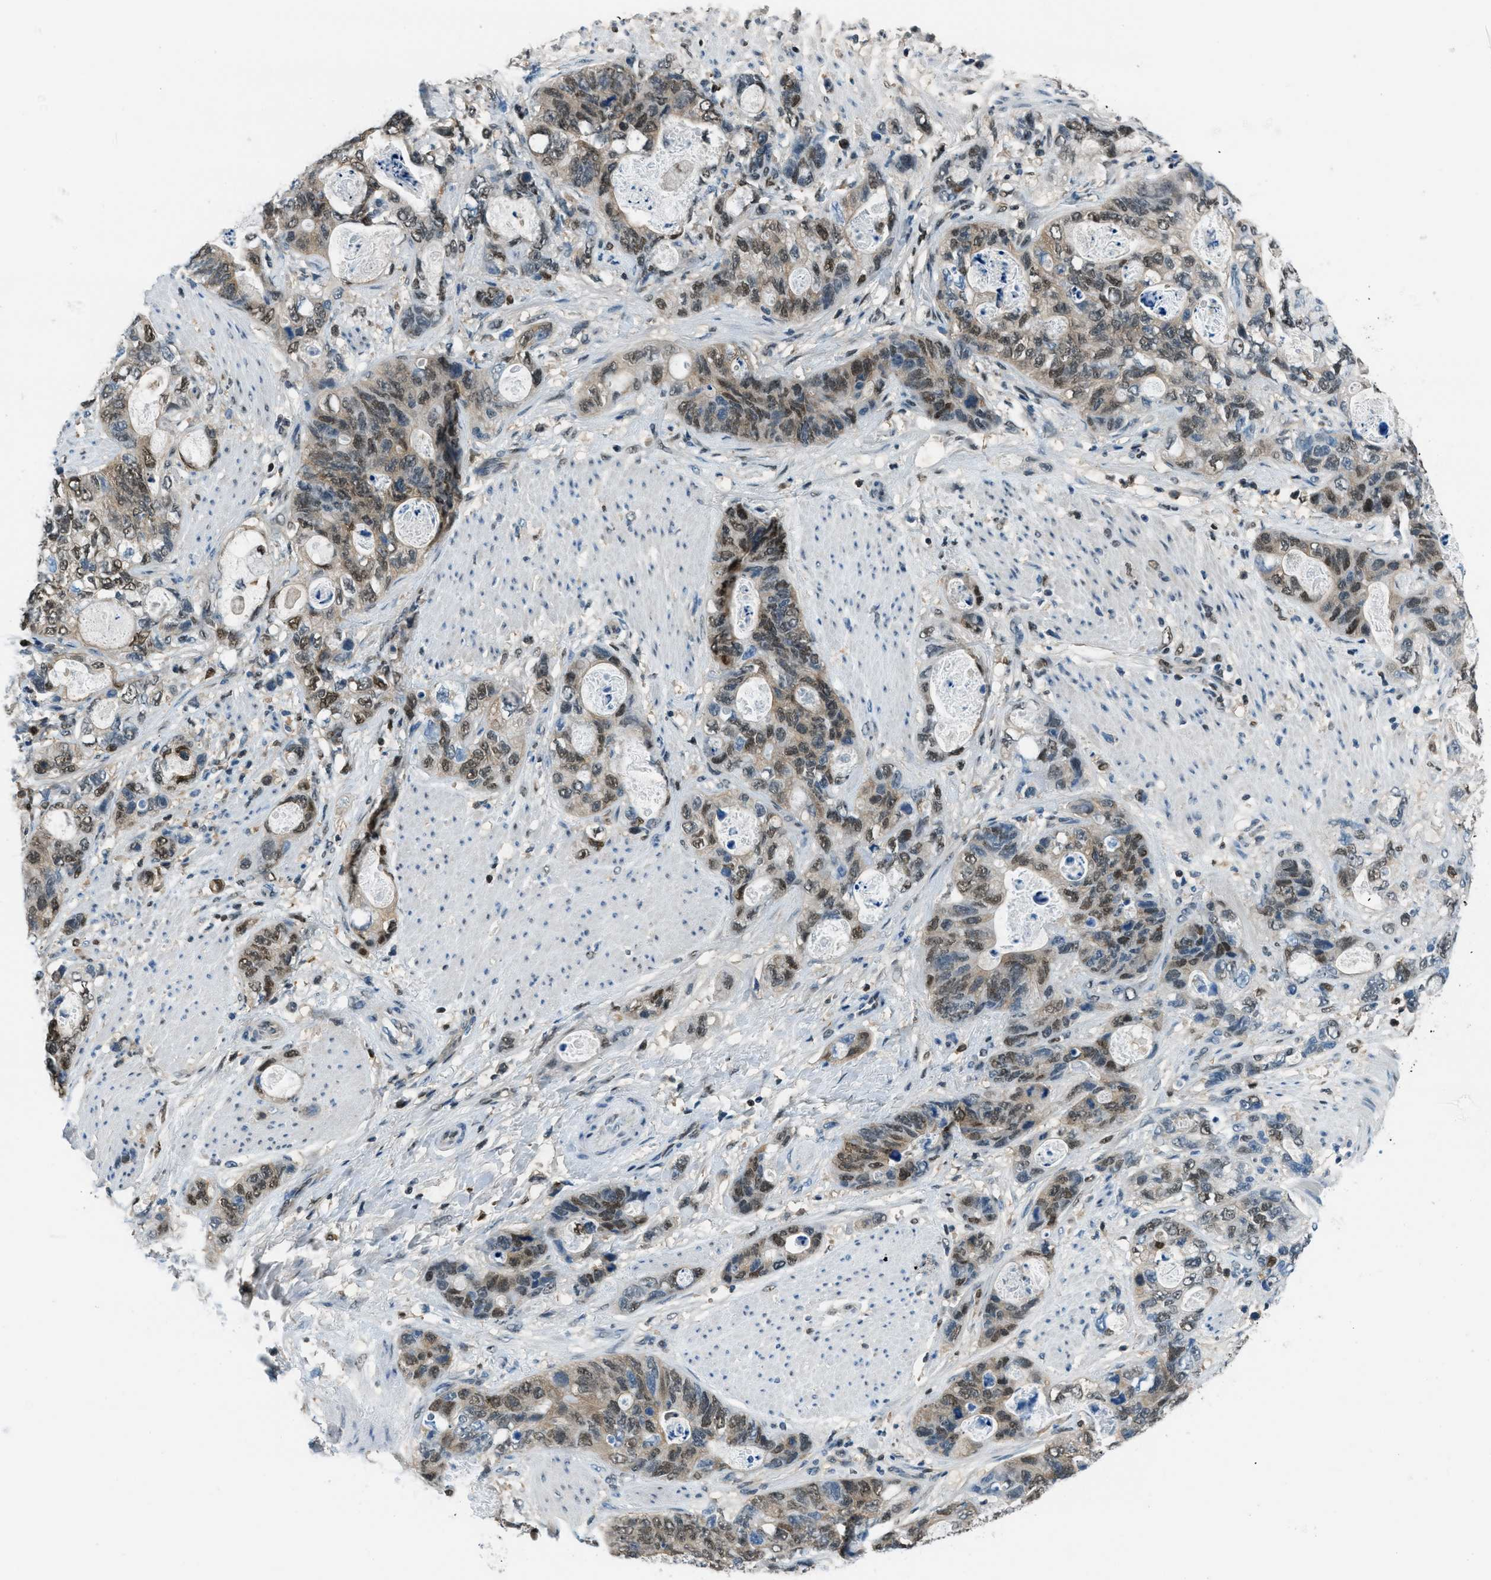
{"staining": {"intensity": "moderate", "quantity": ">75%", "location": "cytoplasmic/membranous,nuclear"}, "tissue": "stomach cancer", "cell_type": "Tumor cells", "image_type": "cancer", "snomed": [{"axis": "morphology", "description": "Normal tissue, NOS"}, {"axis": "morphology", "description": "Adenocarcinoma, NOS"}, {"axis": "topography", "description": "Stomach"}], "caption": "Moderate cytoplasmic/membranous and nuclear protein expression is seen in approximately >75% of tumor cells in adenocarcinoma (stomach). The protein of interest is stained brown, and the nuclei are stained in blue (DAB IHC with brightfield microscopy, high magnification).", "gene": "OGFR", "patient": {"sex": "female", "age": 89}}